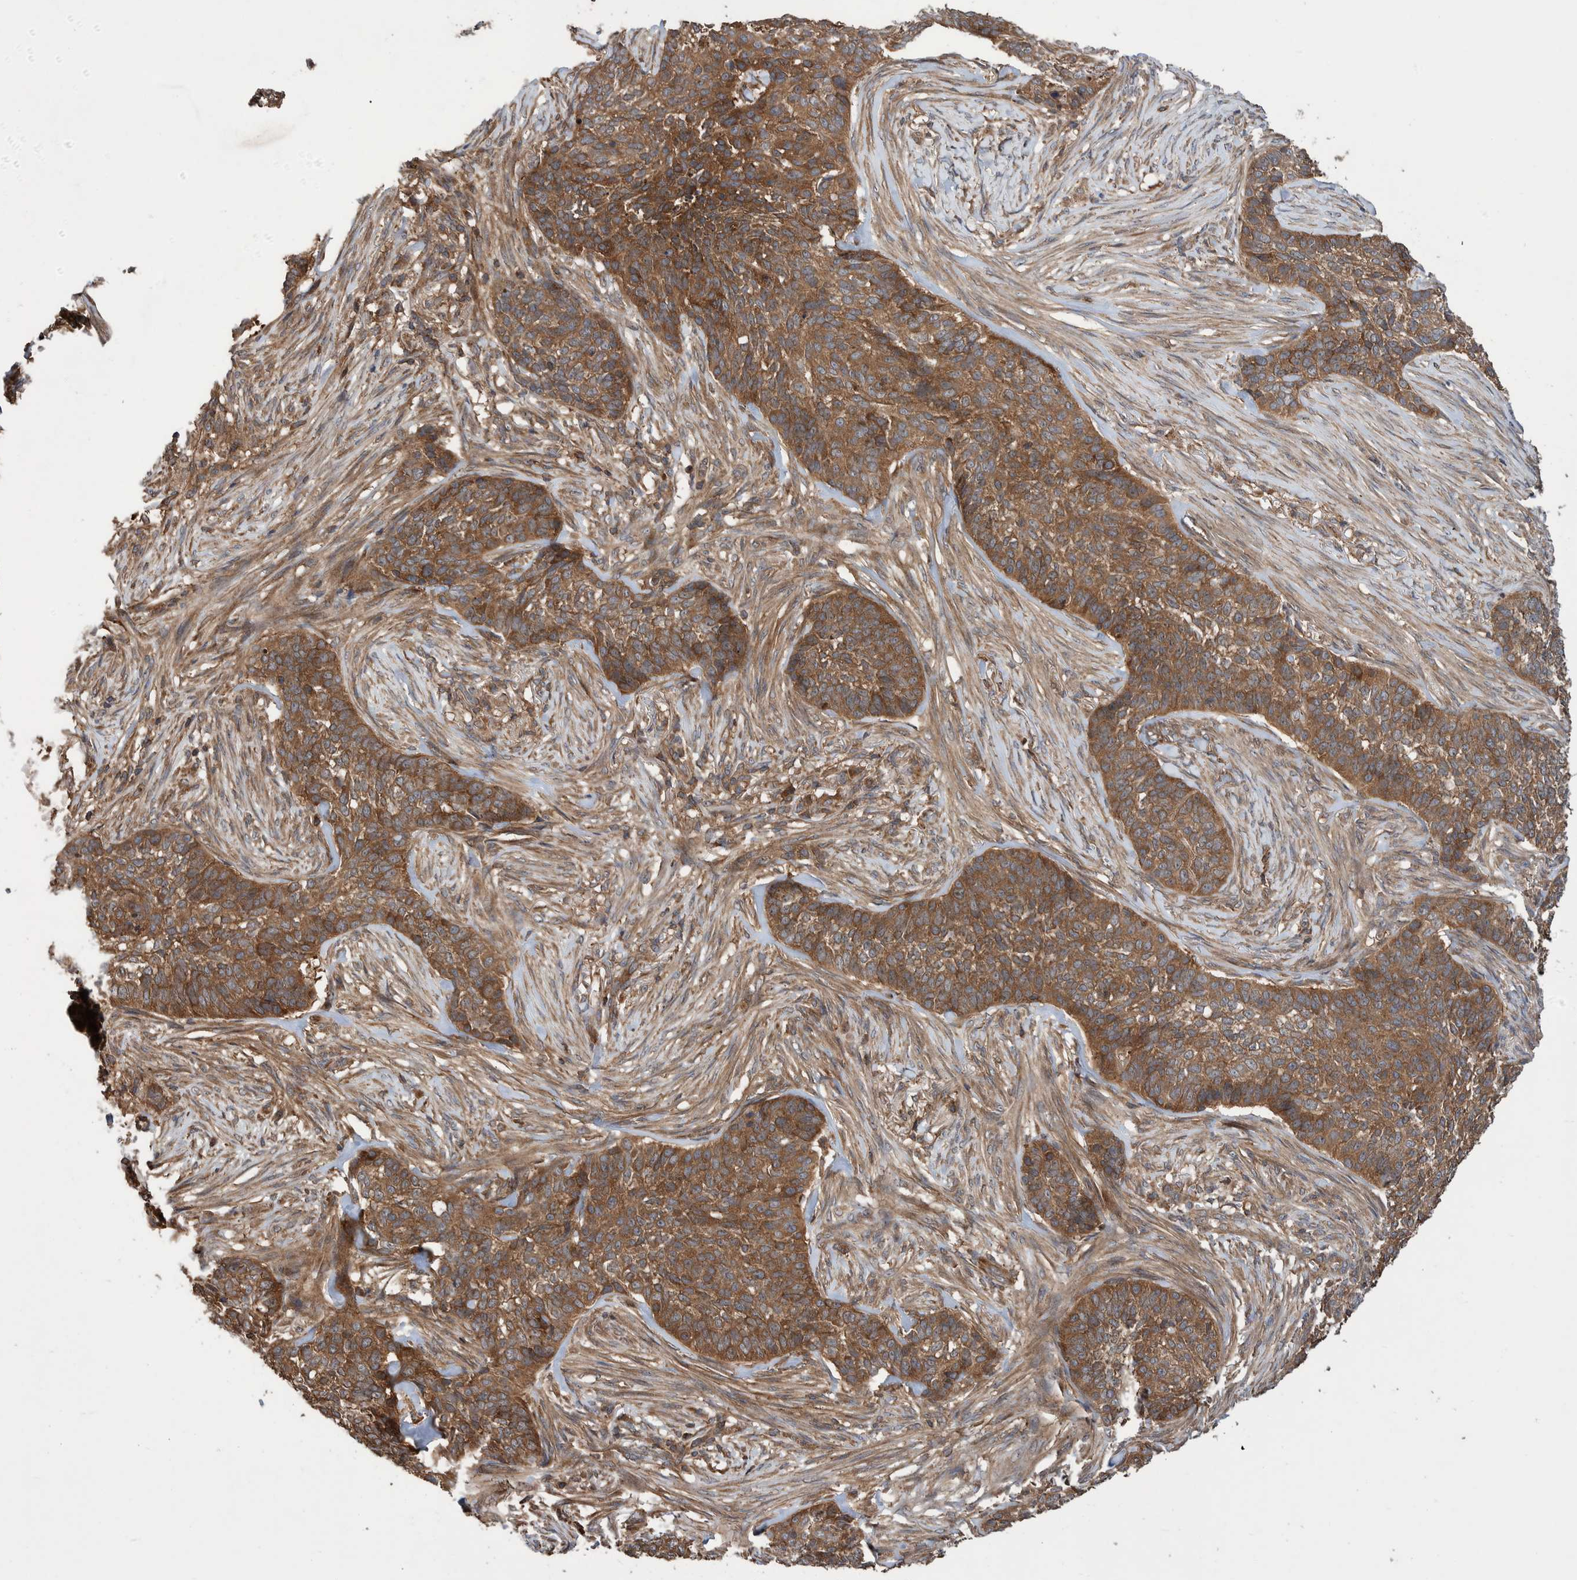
{"staining": {"intensity": "moderate", "quantity": ">75%", "location": "cytoplasmic/membranous"}, "tissue": "skin cancer", "cell_type": "Tumor cells", "image_type": "cancer", "snomed": [{"axis": "morphology", "description": "Basal cell carcinoma"}, {"axis": "topography", "description": "Skin"}], "caption": "A micrograph of human skin cancer (basal cell carcinoma) stained for a protein displays moderate cytoplasmic/membranous brown staining in tumor cells.", "gene": "VBP1", "patient": {"sex": "male", "age": 85}}